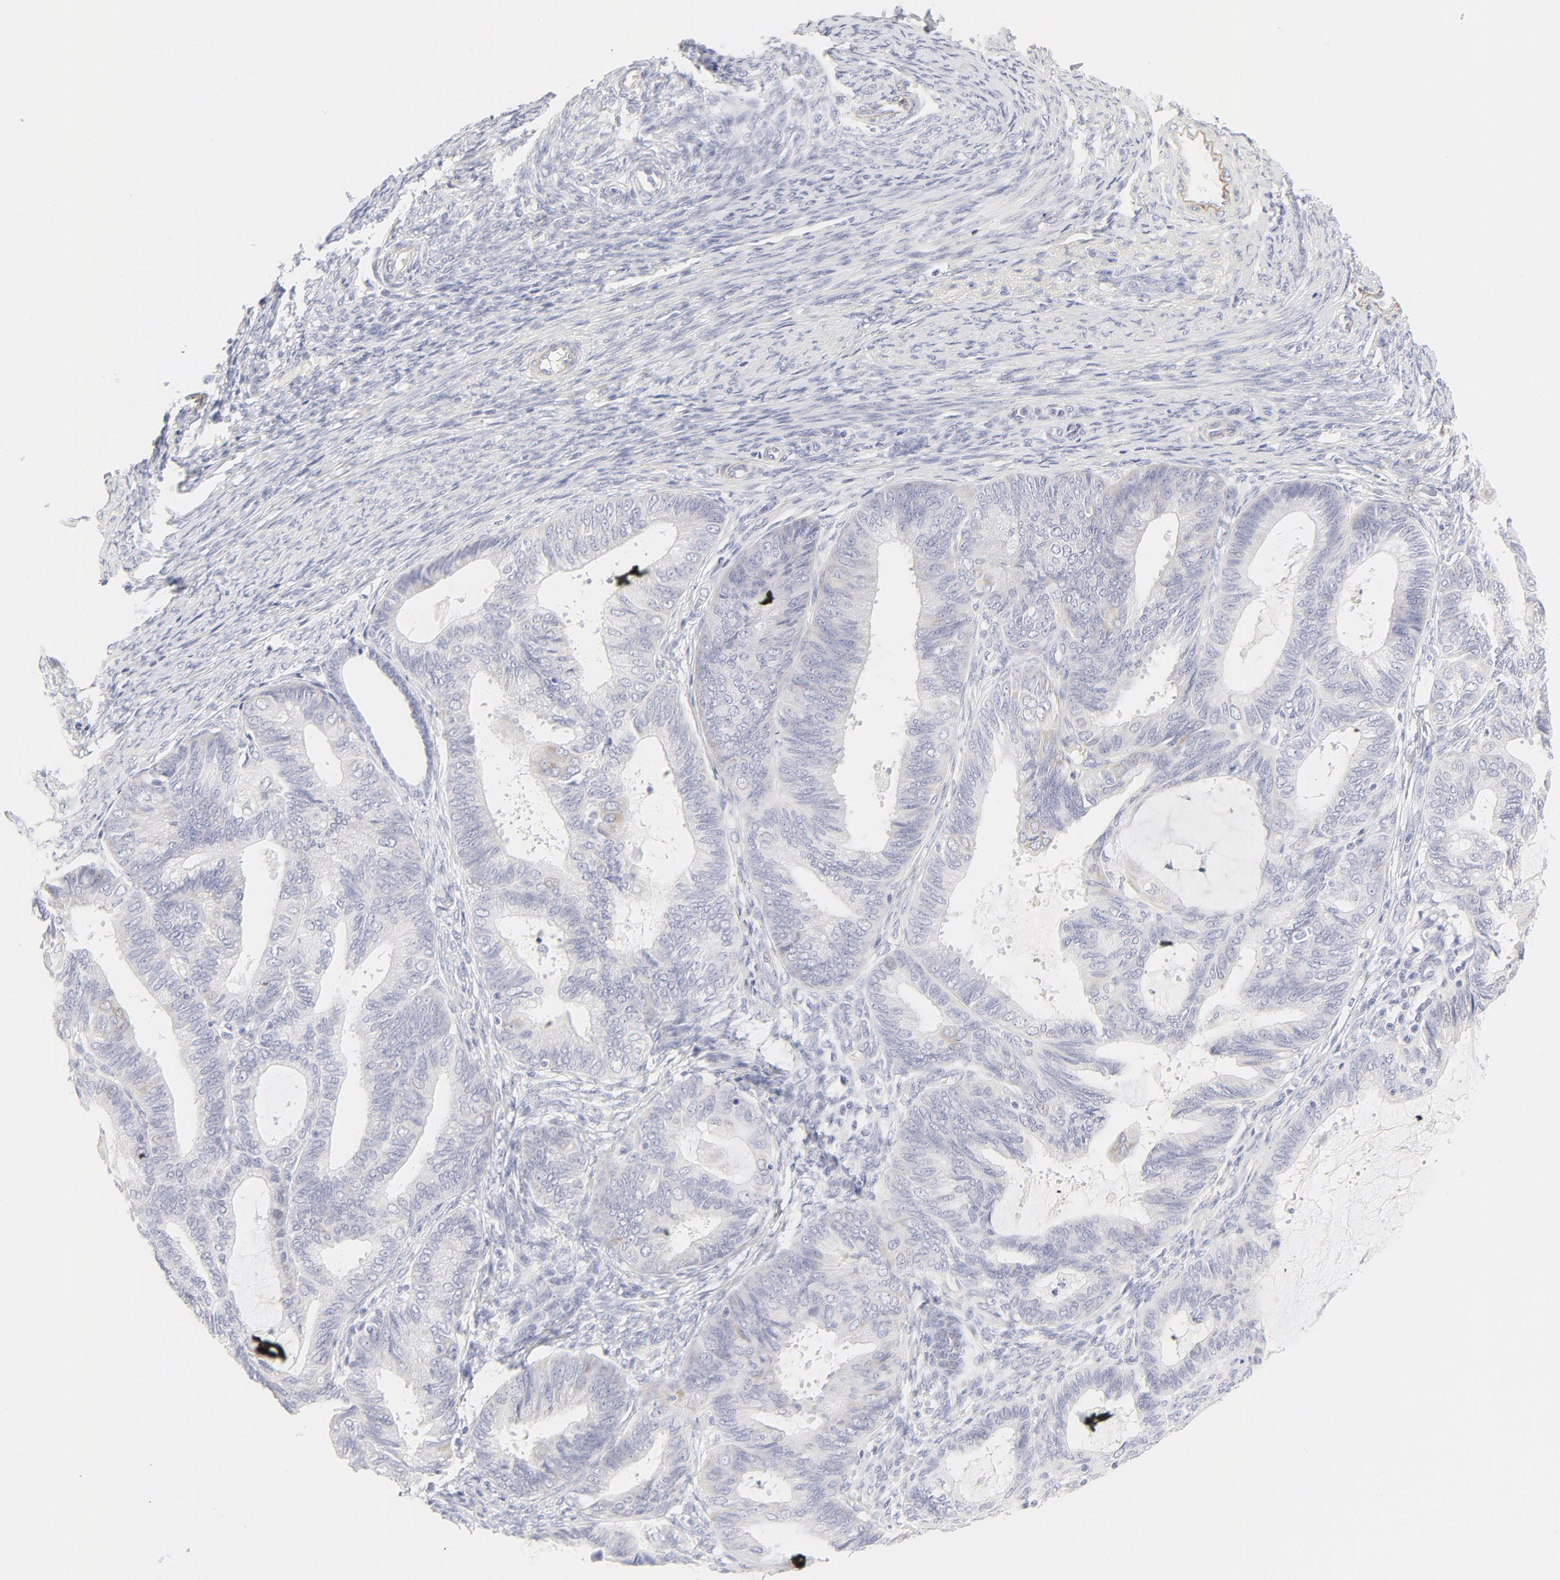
{"staining": {"intensity": "negative", "quantity": "none", "location": "none"}, "tissue": "endometrial cancer", "cell_type": "Tumor cells", "image_type": "cancer", "snomed": [{"axis": "morphology", "description": "Adenocarcinoma, NOS"}, {"axis": "topography", "description": "Endometrium"}], "caption": "Histopathology image shows no protein expression in tumor cells of adenocarcinoma (endometrial) tissue.", "gene": "NPNT", "patient": {"sex": "female", "age": 63}}